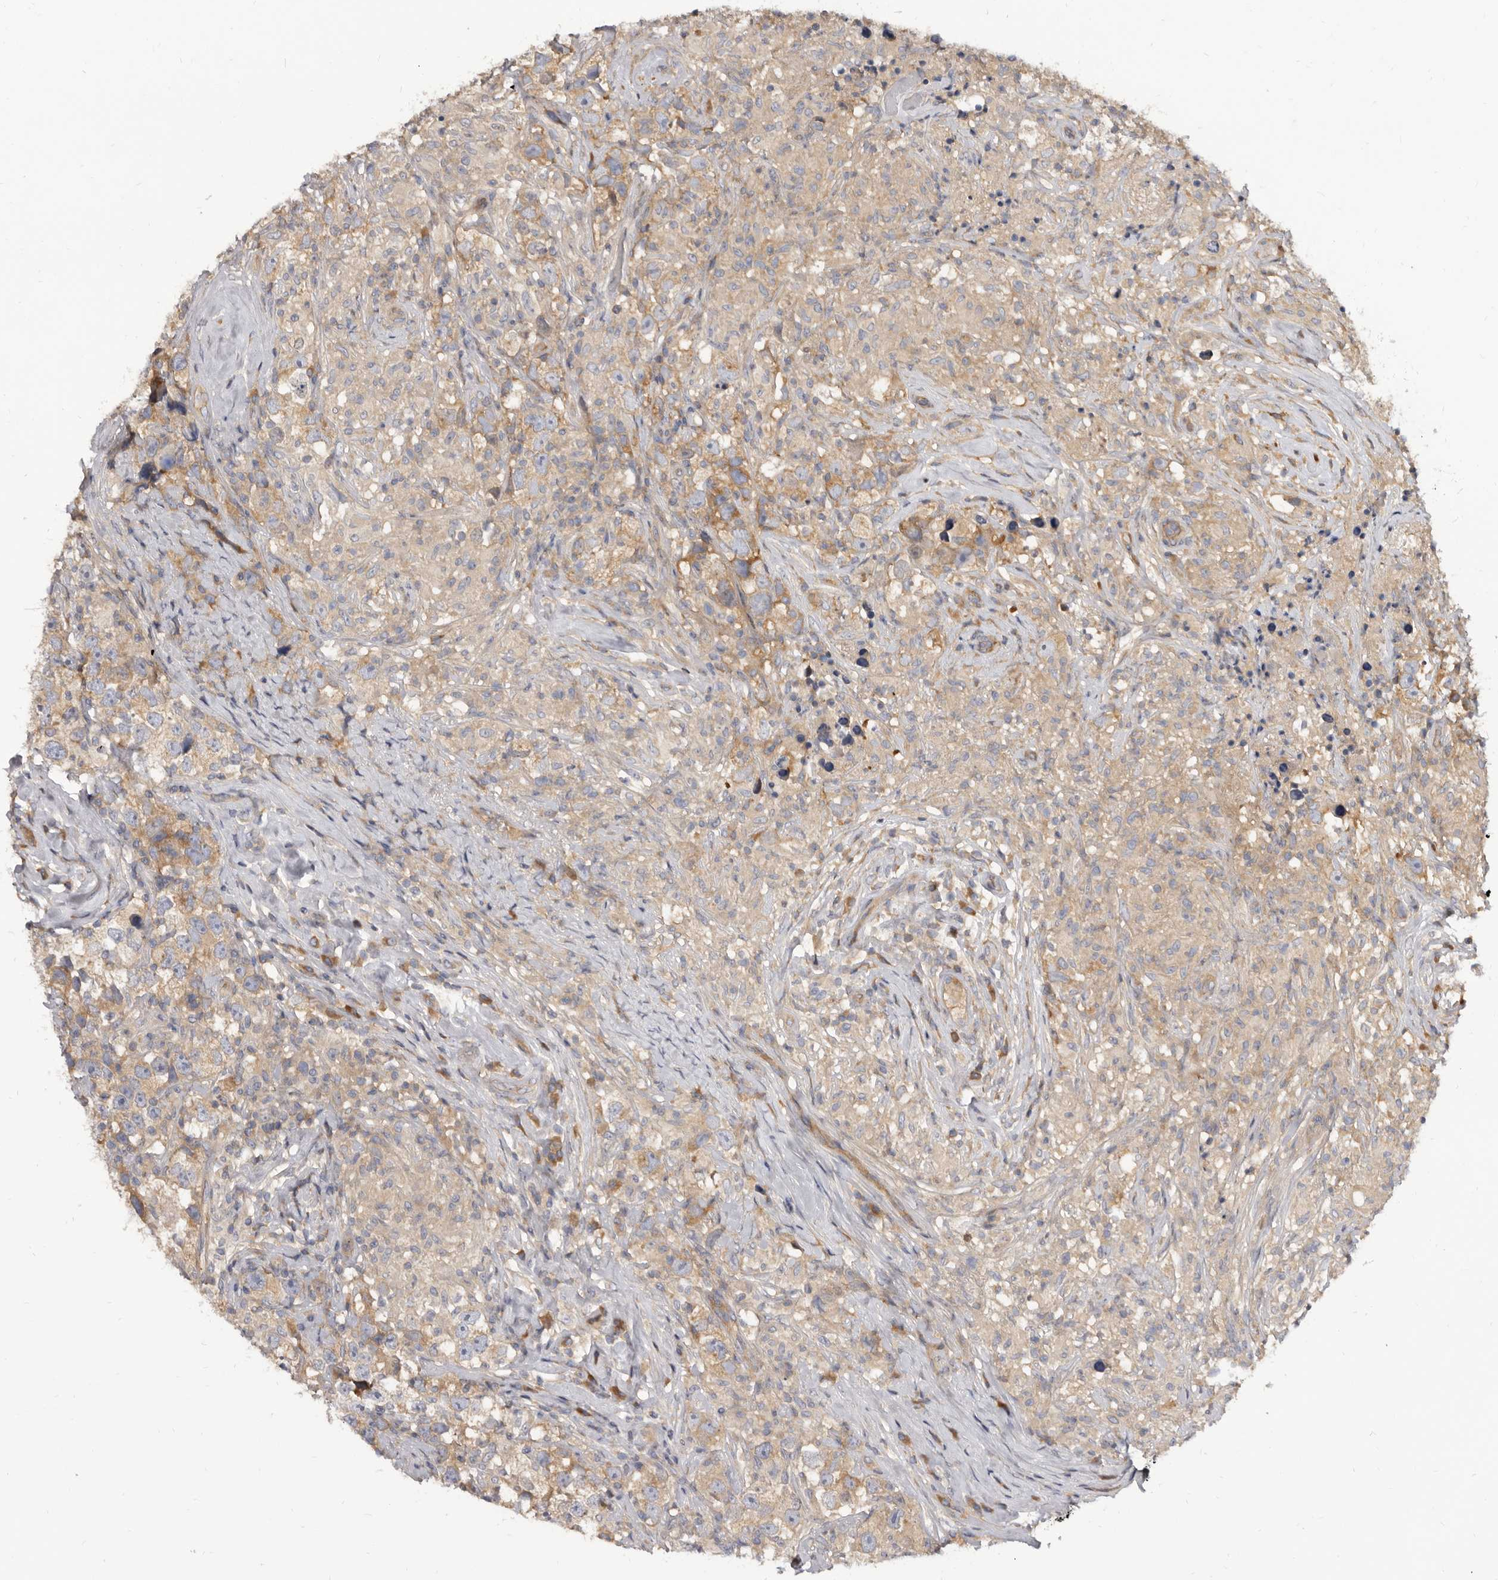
{"staining": {"intensity": "moderate", "quantity": "<25%", "location": "cytoplasmic/membranous"}, "tissue": "testis cancer", "cell_type": "Tumor cells", "image_type": "cancer", "snomed": [{"axis": "morphology", "description": "Seminoma, NOS"}, {"axis": "topography", "description": "Testis"}], "caption": "Immunohistochemistry staining of seminoma (testis), which demonstrates low levels of moderate cytoplasmic/membranous expression in about <25% of tumor cells indicating moderate cytoplasmic/membranous protein staining. The staining was performed using DAB (brown) for protein detection and nuclei were counterstained in hematoxylin (blue).", "gene": "ADAMTS20", "patient": {"sex": "male", "age": 49}}